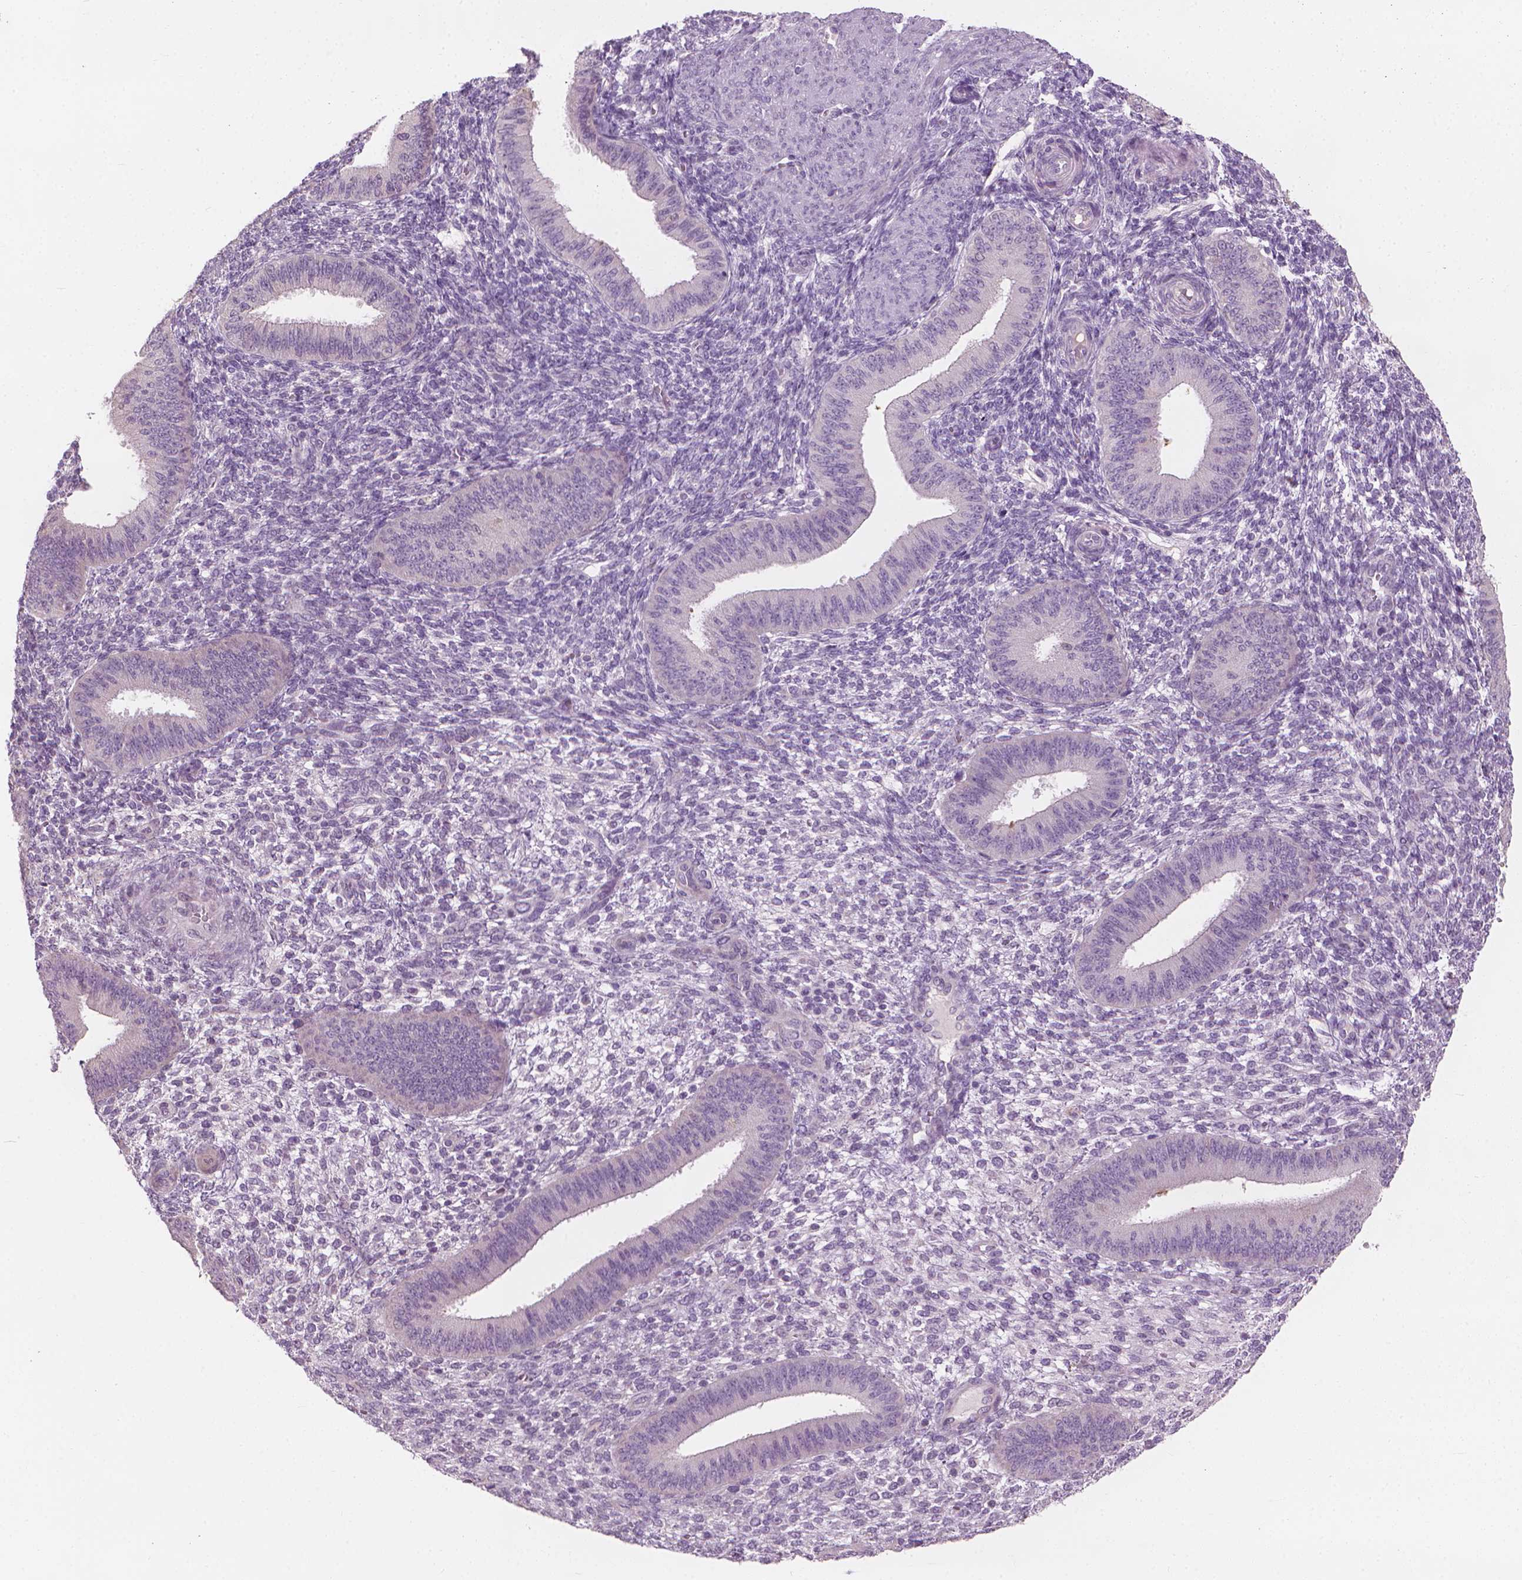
{"staining": {"intensity": "negative", "quantity": "none", "location": "none"}, "tissue": "endometrium", "cell_type": "Cells in endometrial stroma", "image_type": "normal", "snomed": [{"axis": "morphology", "description": "Normal tissue, NOS"}, {"axis": "topography", "description": "Endometrium"}], "caption": "Unremarkable endometrium was stained to show a protein in brown. There is no significant expression in cells in endometrial stroma. The staining was performed using DAB to visualize the protein expression in brown, while the nuclei were stained in blue with hematoxylin (Magnification: 20x).", "gene": "CFAP126", "patient": {"sex": "female", "age": 39}}